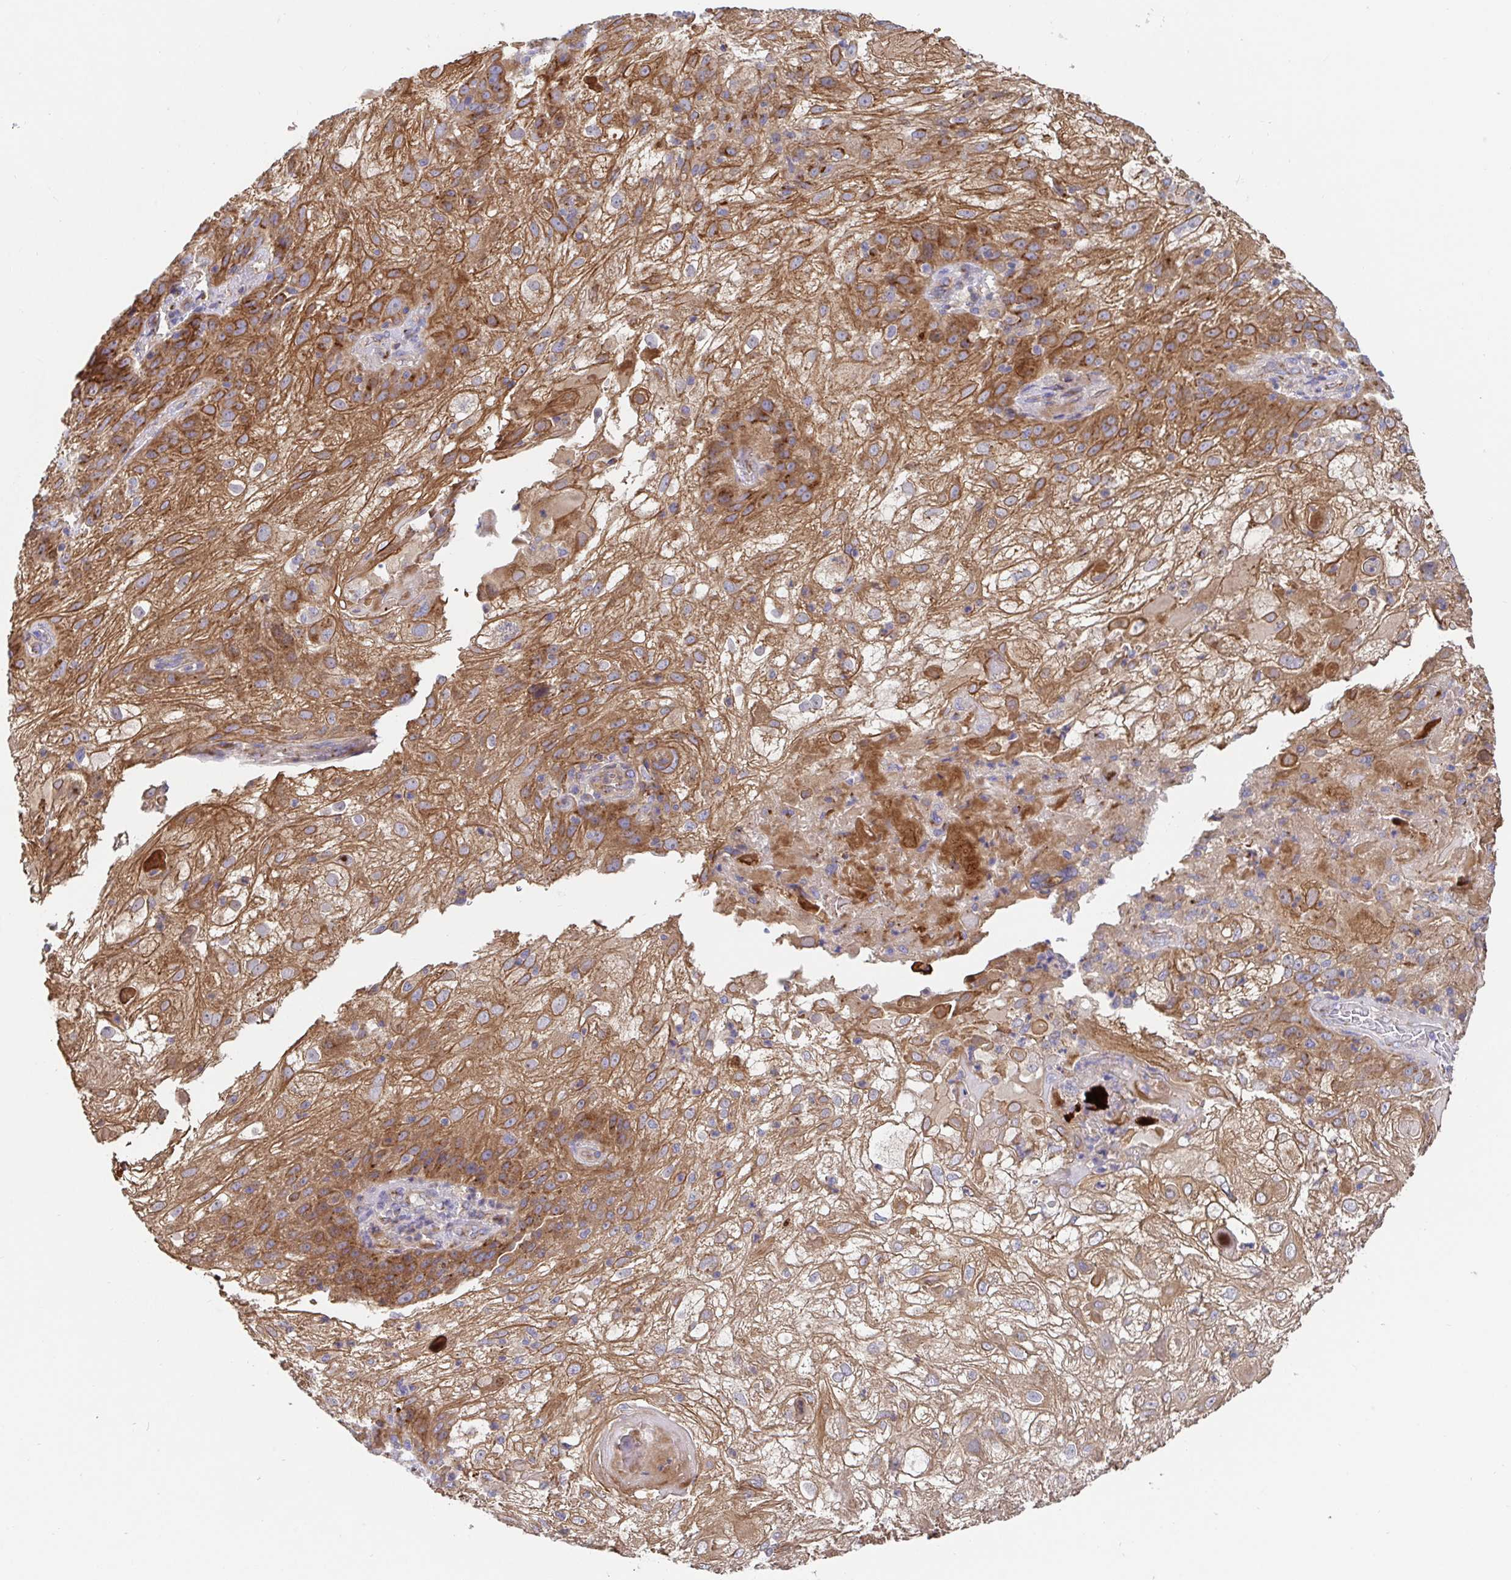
{"staining": {"intensity": "moderate", "quantity": ">75%", "location": "cytoplasmic/membranous"}, "tissue": "skin cancer", "cell_type": "Tumor cells", "image_type": "cancer", "snomed": [{"axis": "morphology", "description": "Normal tissue, NOS"}, {"axis": "morphology", "description": "Squamous cell carcinoma, NOS"}, {"axis": "topography", "description": "Skin"}], "caption": "High-power microscopy captured an IHC image of skin cancer, revealing moderate cytoplasmic/membranous staining in approximately >75% of tumor cells.", "gene": "GOLGA1", "patient": {"sex": "female", "age": 83}}